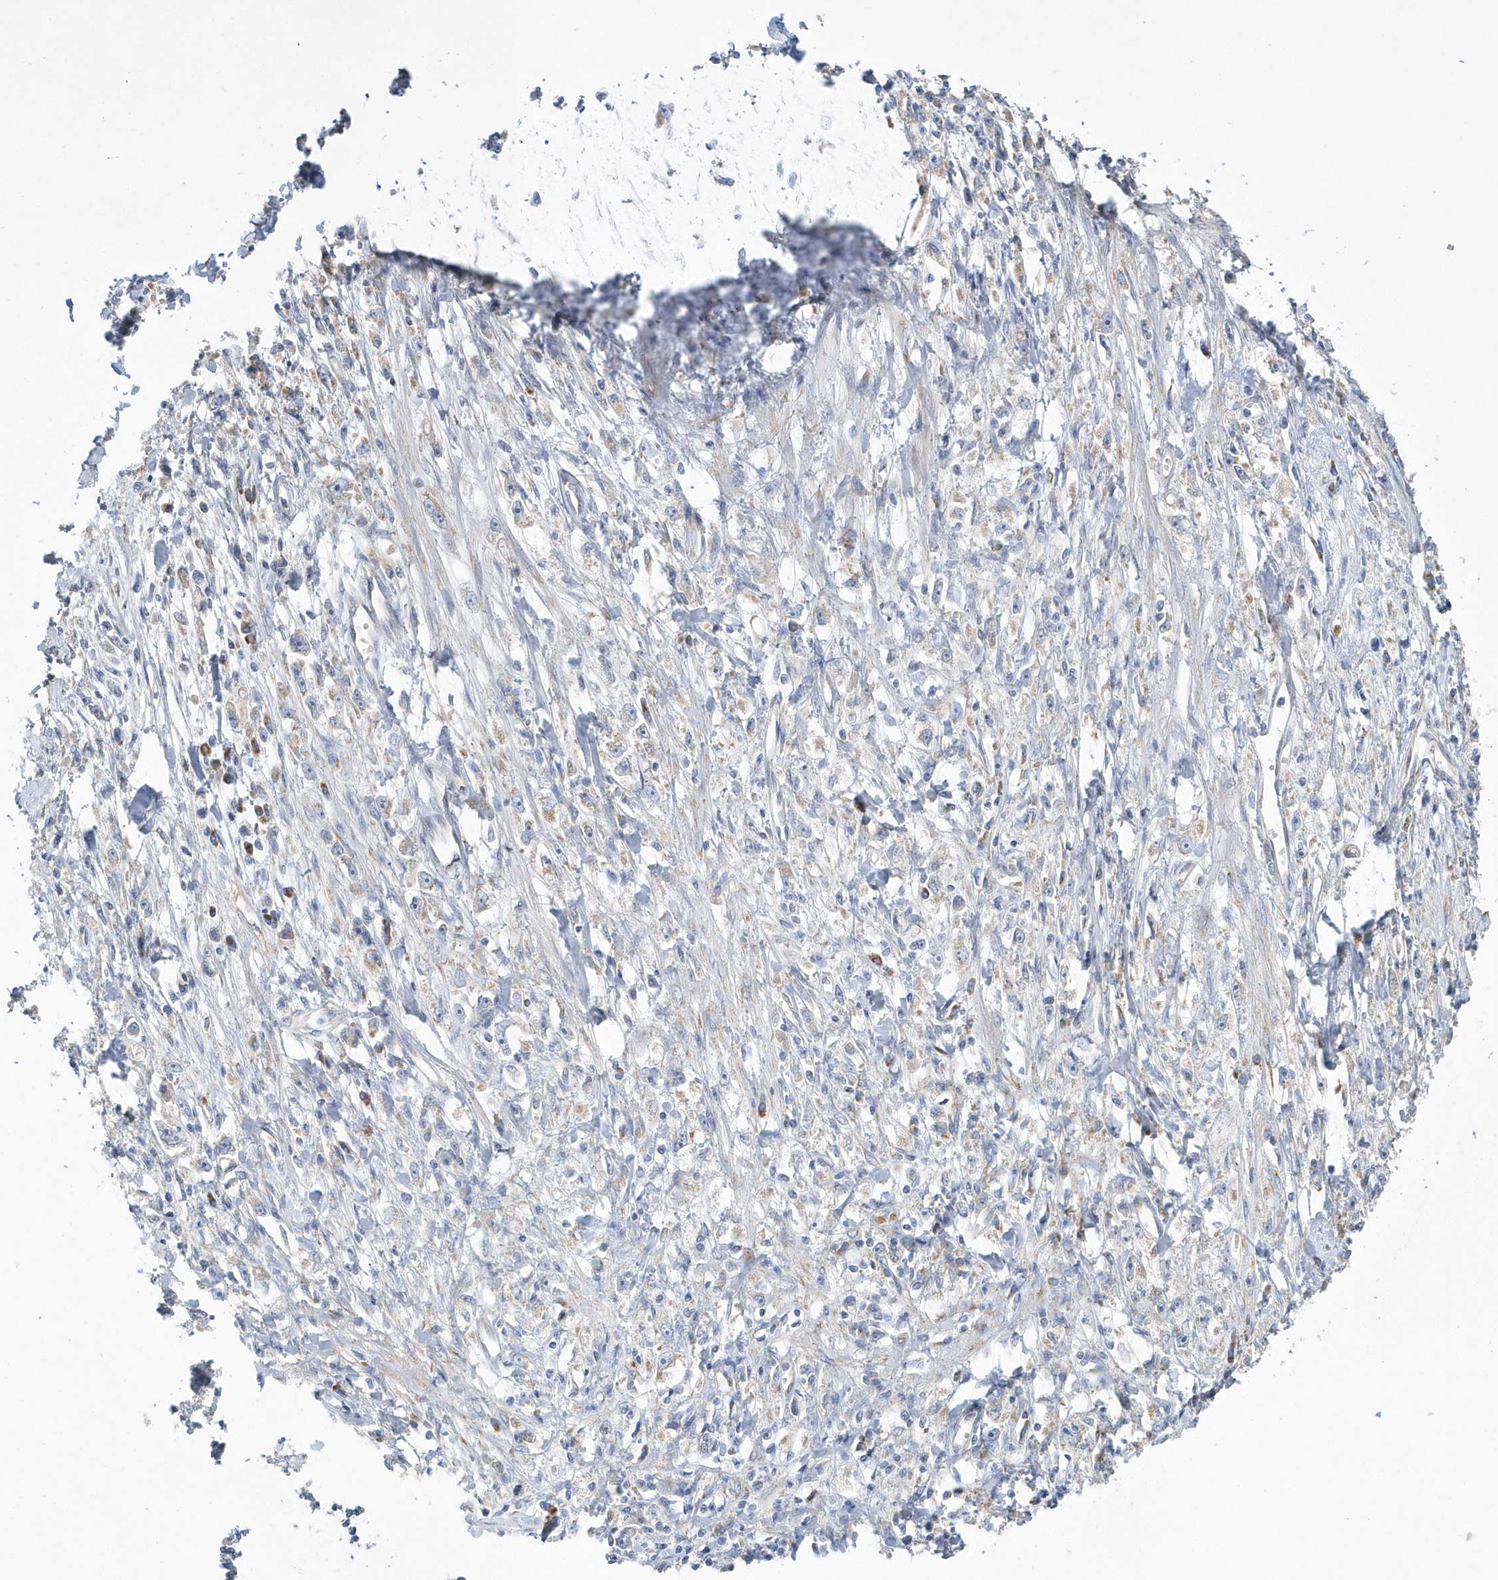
{"staining": {"intensity": "weak", "quantity": "25%-75%", "location": "cytoplasmic/membranous"}, "tissue": "stomach cancer", "cell_type": "Tumor cells", "image_type": "cancer", "snomed": [{"axis": "morphology", "description": "Adenocarcinoma, NOS"}, {"axis": "topography", "description": "Stomach"}], "caption": "A photomicrograph of stomach adenocarcinoma stained for a protein displays weak cytoplasmic/membranous brown staining in tumor cells. (Stains: DAB in brown, nuclei in blue, Microscopy: brightfield microscopy at high magnification).", "gene": "SPATA5", "patient": {"sex": "female", "age": 59}}